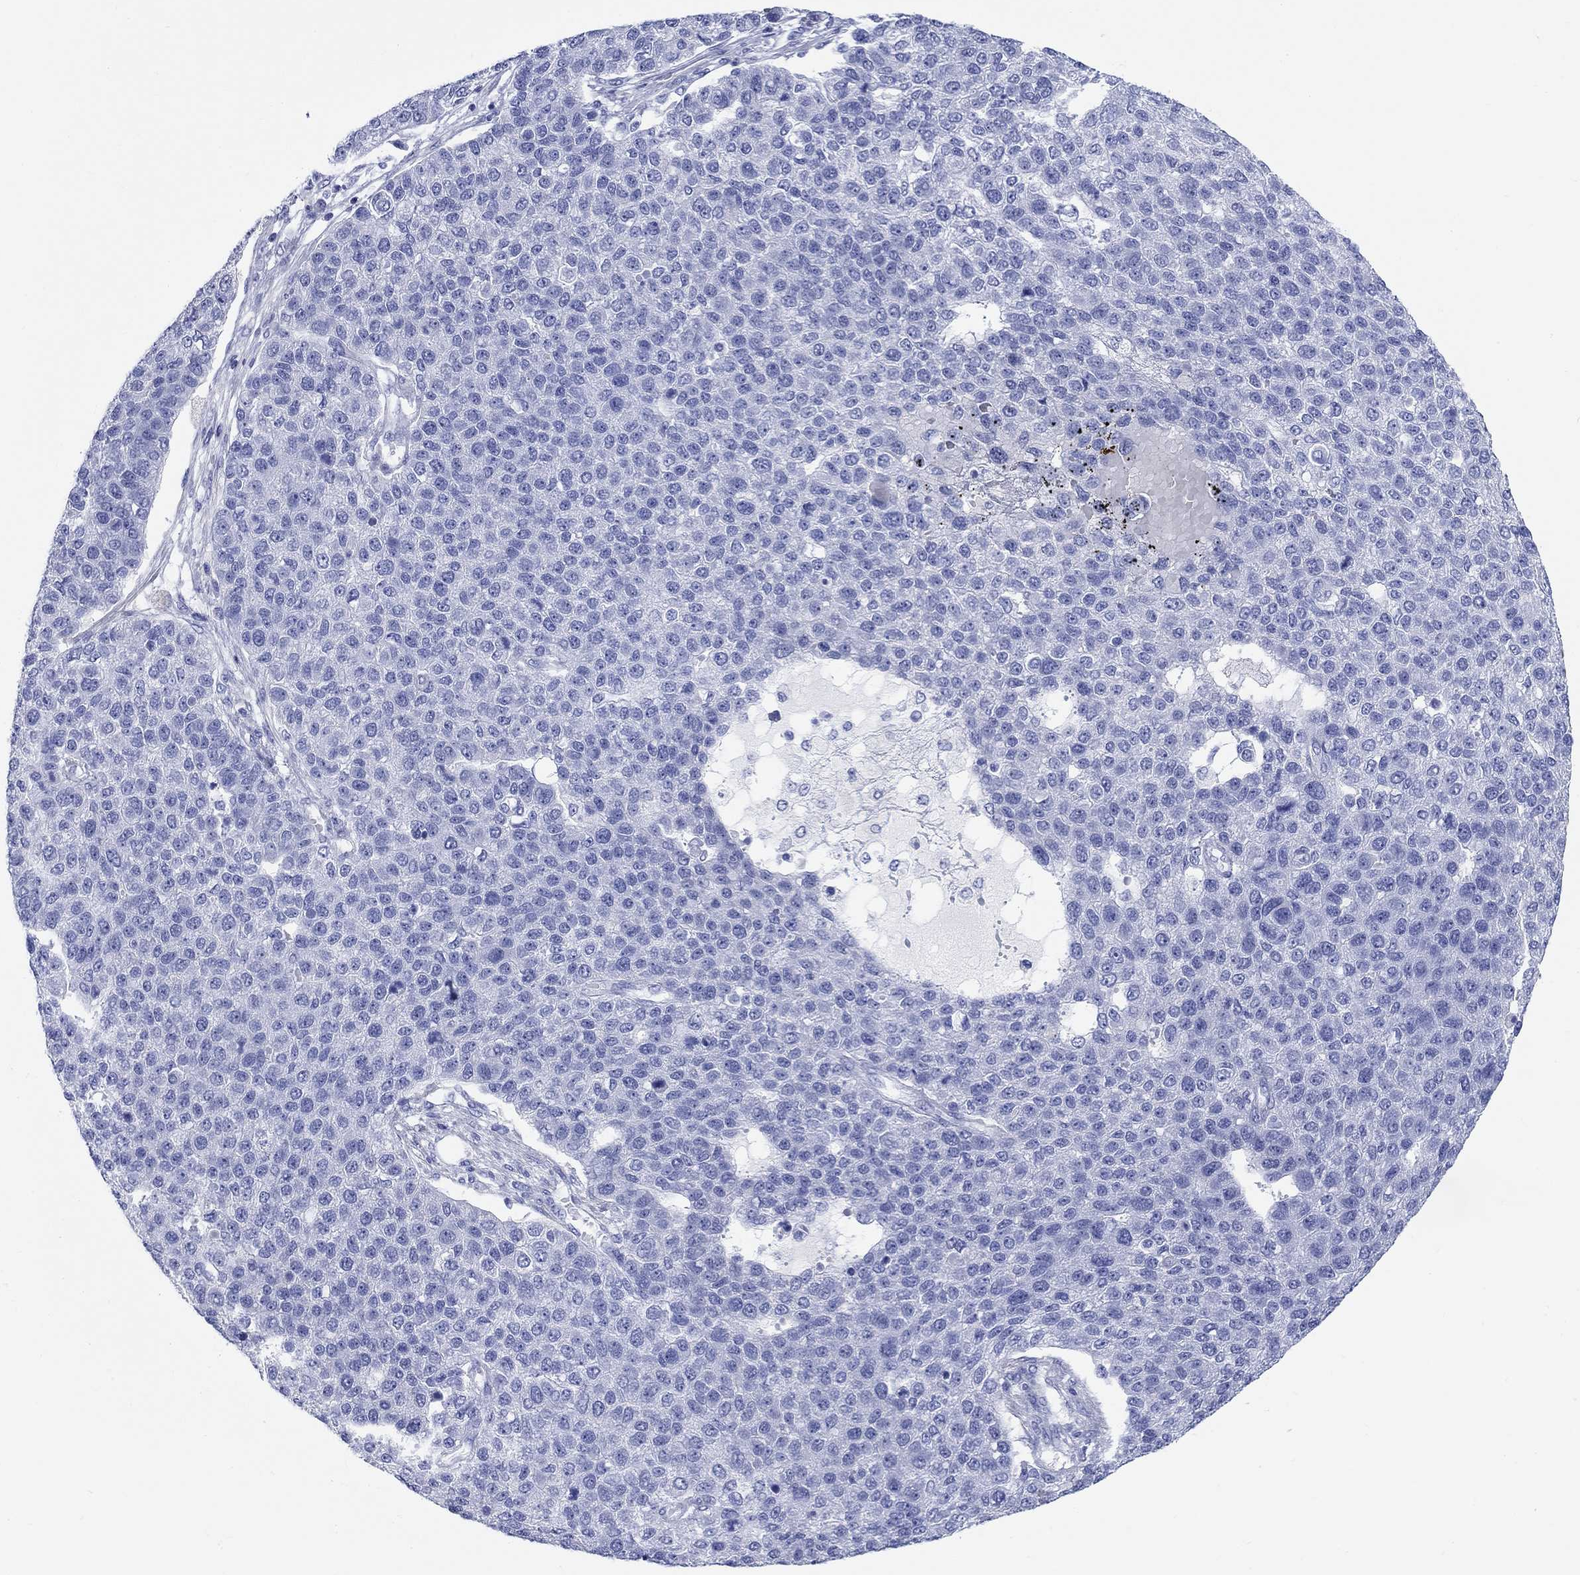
{"staining": {"intensity": "negative", "quantity": "none", "location": "none"}, "tissue": "pancreatic cancer", "cell_type": "Tumor cells", "image_type": "cancer", "snomed": [{"axis": "morphology", "description": "Adenocarcinoma, NOS"}, {"axis": "topography", "description": "Pancreas"}], "caption": "This is a photomicrograph of IHC staining of pancreatic adenocarcinoma, which shows no expression in tumor cells.", "gene": "CRYGS", "patient": {"sex": "female", "age": 61}}